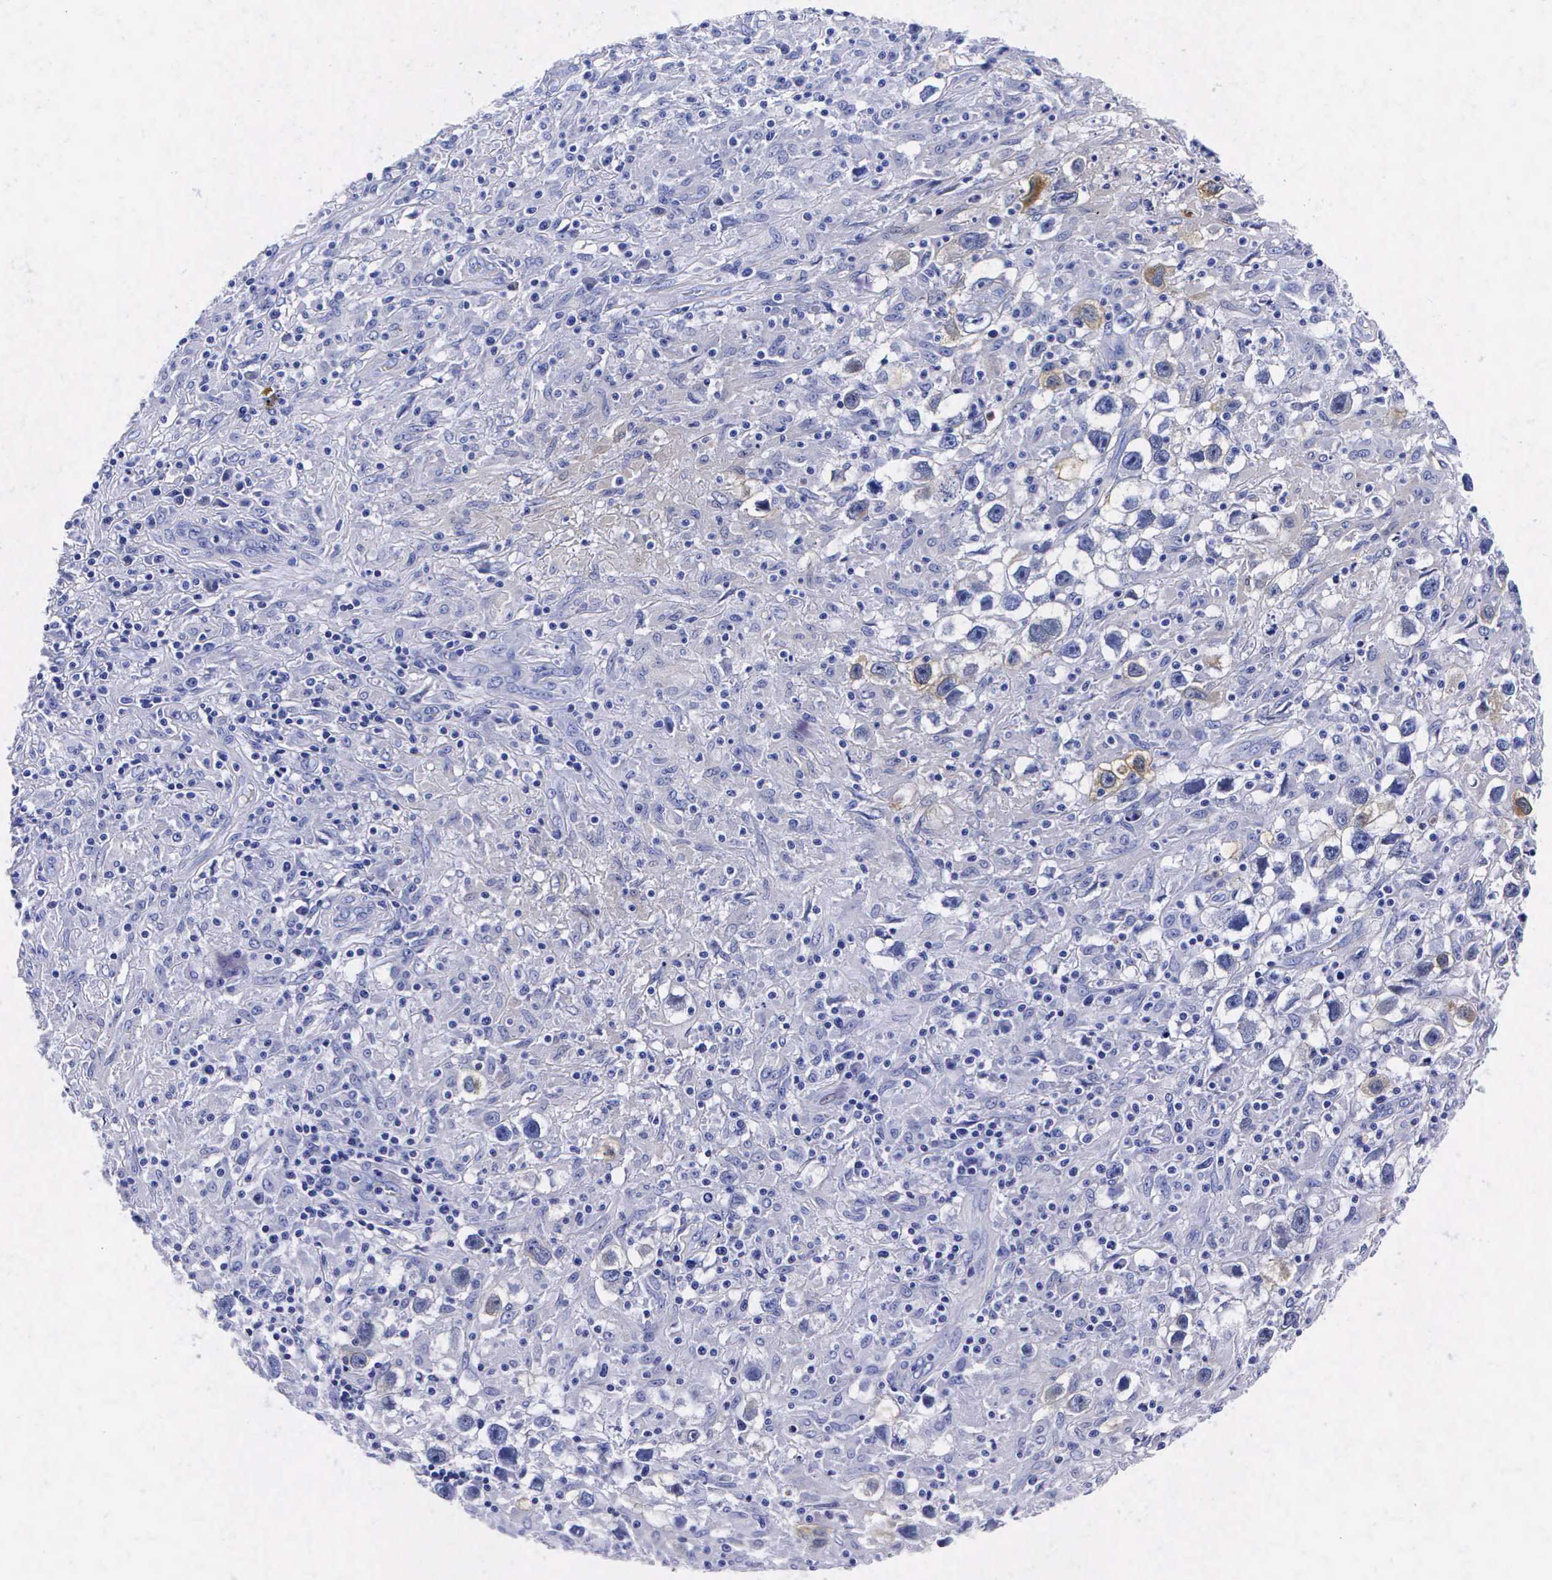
{"staining": {"intensity": "weak", "quantity": "25%-75%", "location": "cytoplasmic/membranous"}, "tissue": "testis cancer", "cell_type": "Tumor cells", "image_type": "cancer", "snomed": [{"axis": "morphology", "description": "Seminoma, NOS"}, {"axis": "topography", "description": "Testis"}], "caption": "Seminoma (testis) was stained to show a protein in brown. There is low levels of weak cytoplasmic/membranous positivity in about 25%-75% of tumor cells.", "gene": "ENO2", "patient": {"sex": "male", "age": 34}}